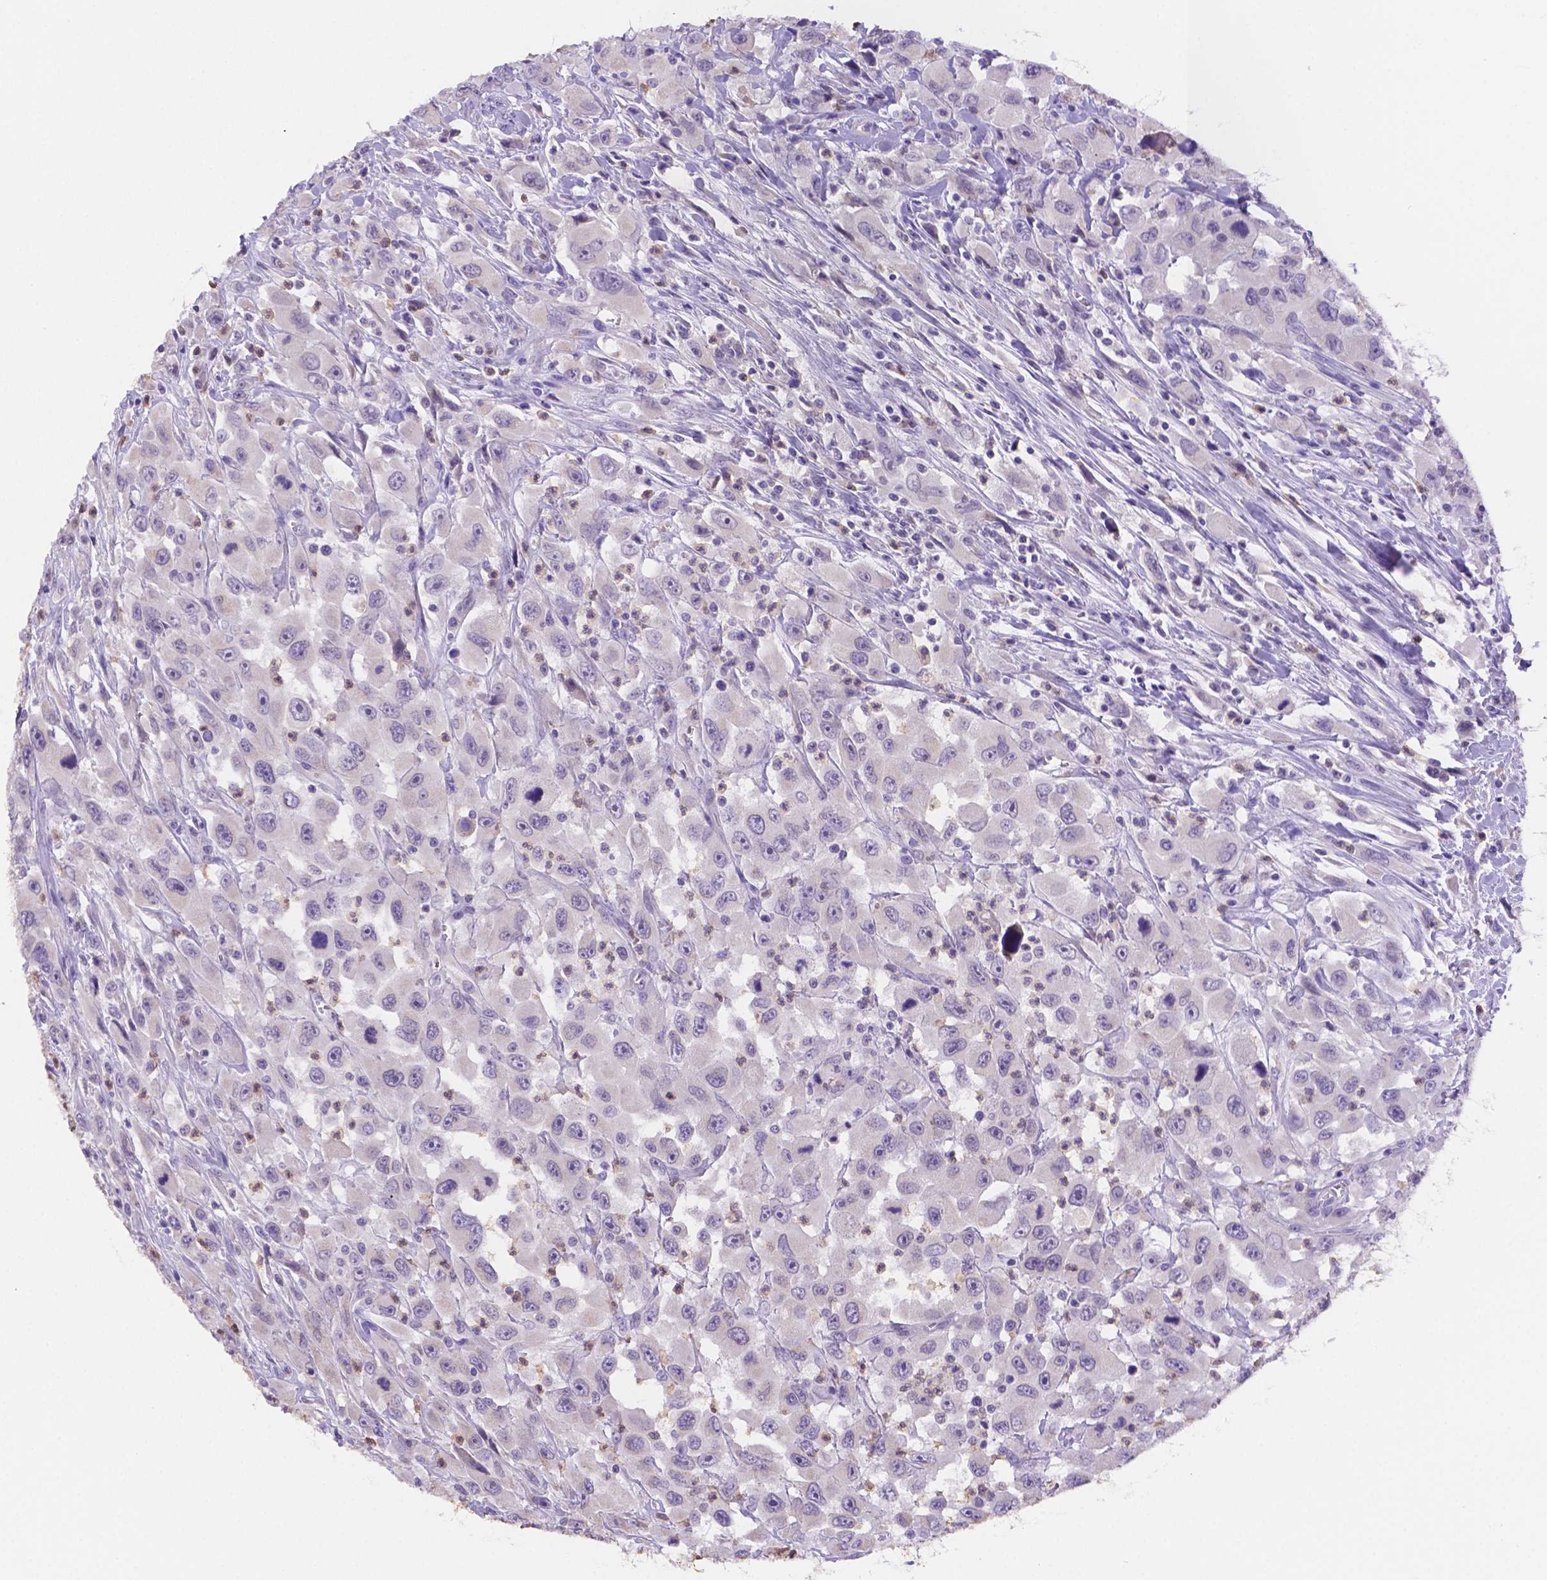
{"staining": {"intensity": "negative", "quantity": "none", "location": "none"}, "tissue": "head and neck cancer", "cell_type": "Tumor cells", "image_type": "cancer", "snomed": [{"axis": "morphology", "description": "Squamous cell carcinoma, NOS"}, {"axis": "morphology", "description": "Squamous cell carcinoma, metastatic, NOS"}, {"axis": "topography", "description": "Oral tissue"}, {"axis": "topography", "description": "Head-Neck"}], "caption": "A high-resolution histopathology image shows immunohistochemistry (IHC) staining of metastatic squamous cell carcinoma (head and neck), which reveals no significant expression in tumor cells. (DAB immunohistochemistry (IHC) with hematoxylin counter stain).", "gene": "NXPE2", "patient": {"sex": "female", "age": 85}}